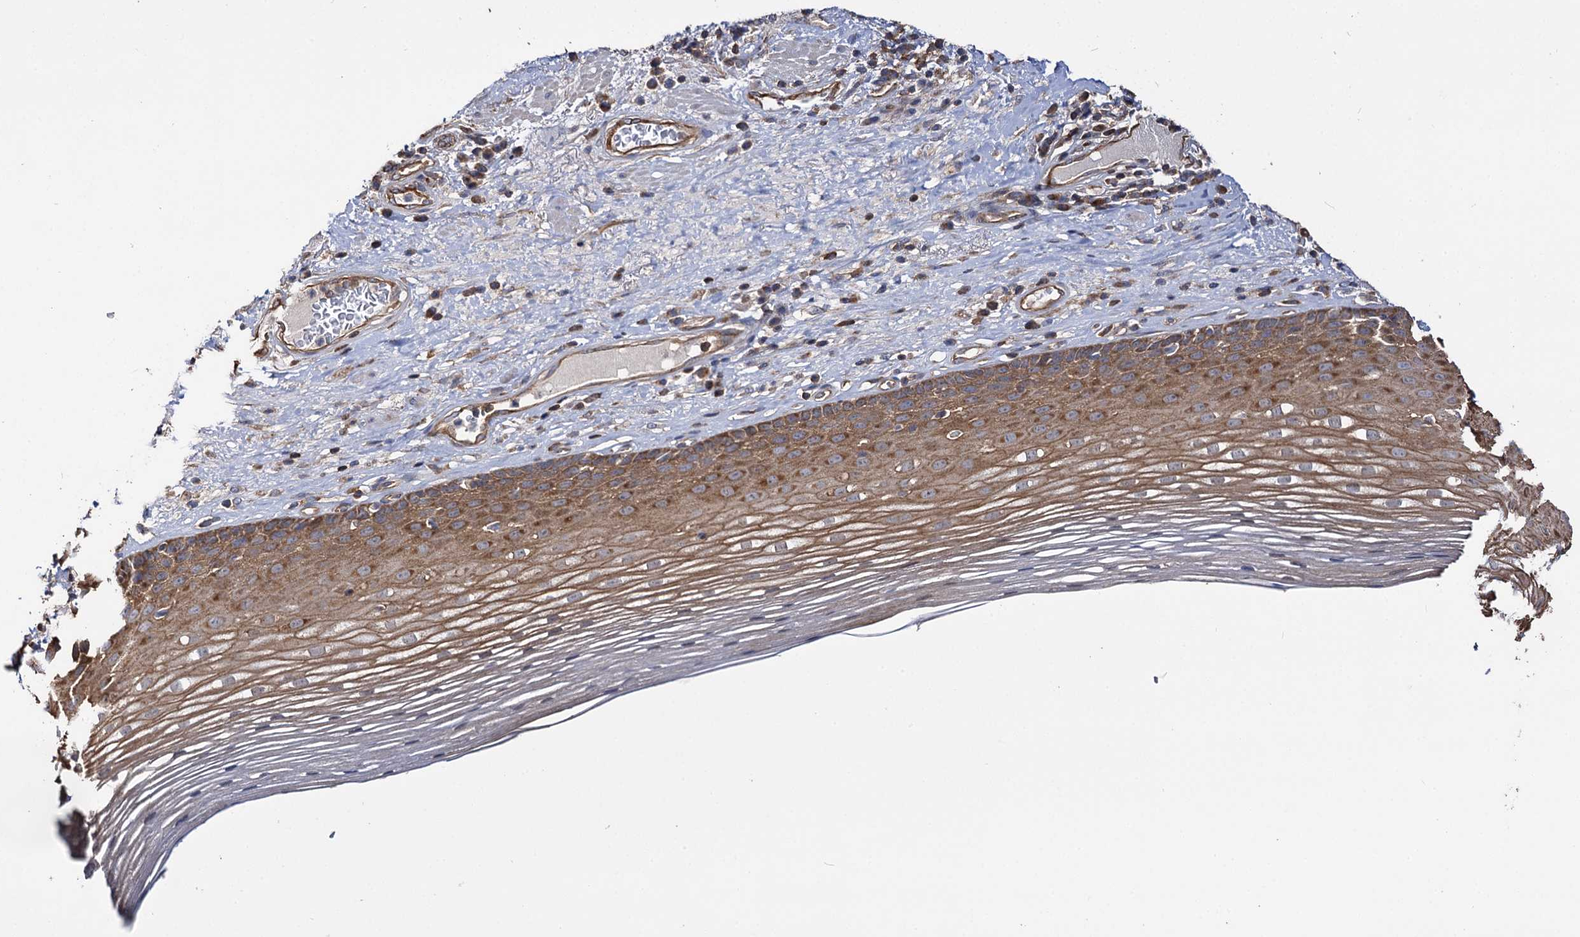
{"staining": {"intensity": "moderate", "quantity": ">75%", "location": "cytoplasmic/membranous"}, "tissue": "esophagus", "cell_type": "Squamous epithelial cells", "image_type": "normal", "snomed": [{"axis": "morphology", "description": "Normal tissue, NOS"}, {"axis": "topography", "description": "Esophagus"}], "caption": "The histopathology image reveals a brown stain indicating the presence of a protein in the cytoplasmic/membranous of squamous epithelial cells in esophagus. (Stains: DAB (3,3'-diaminobenzidine) in brown, nuclei in blue, Microscopy: brightfield microscopy at high magnification).", "gene": "IDI1", "patient": {"sex": "male", "age": 62}}